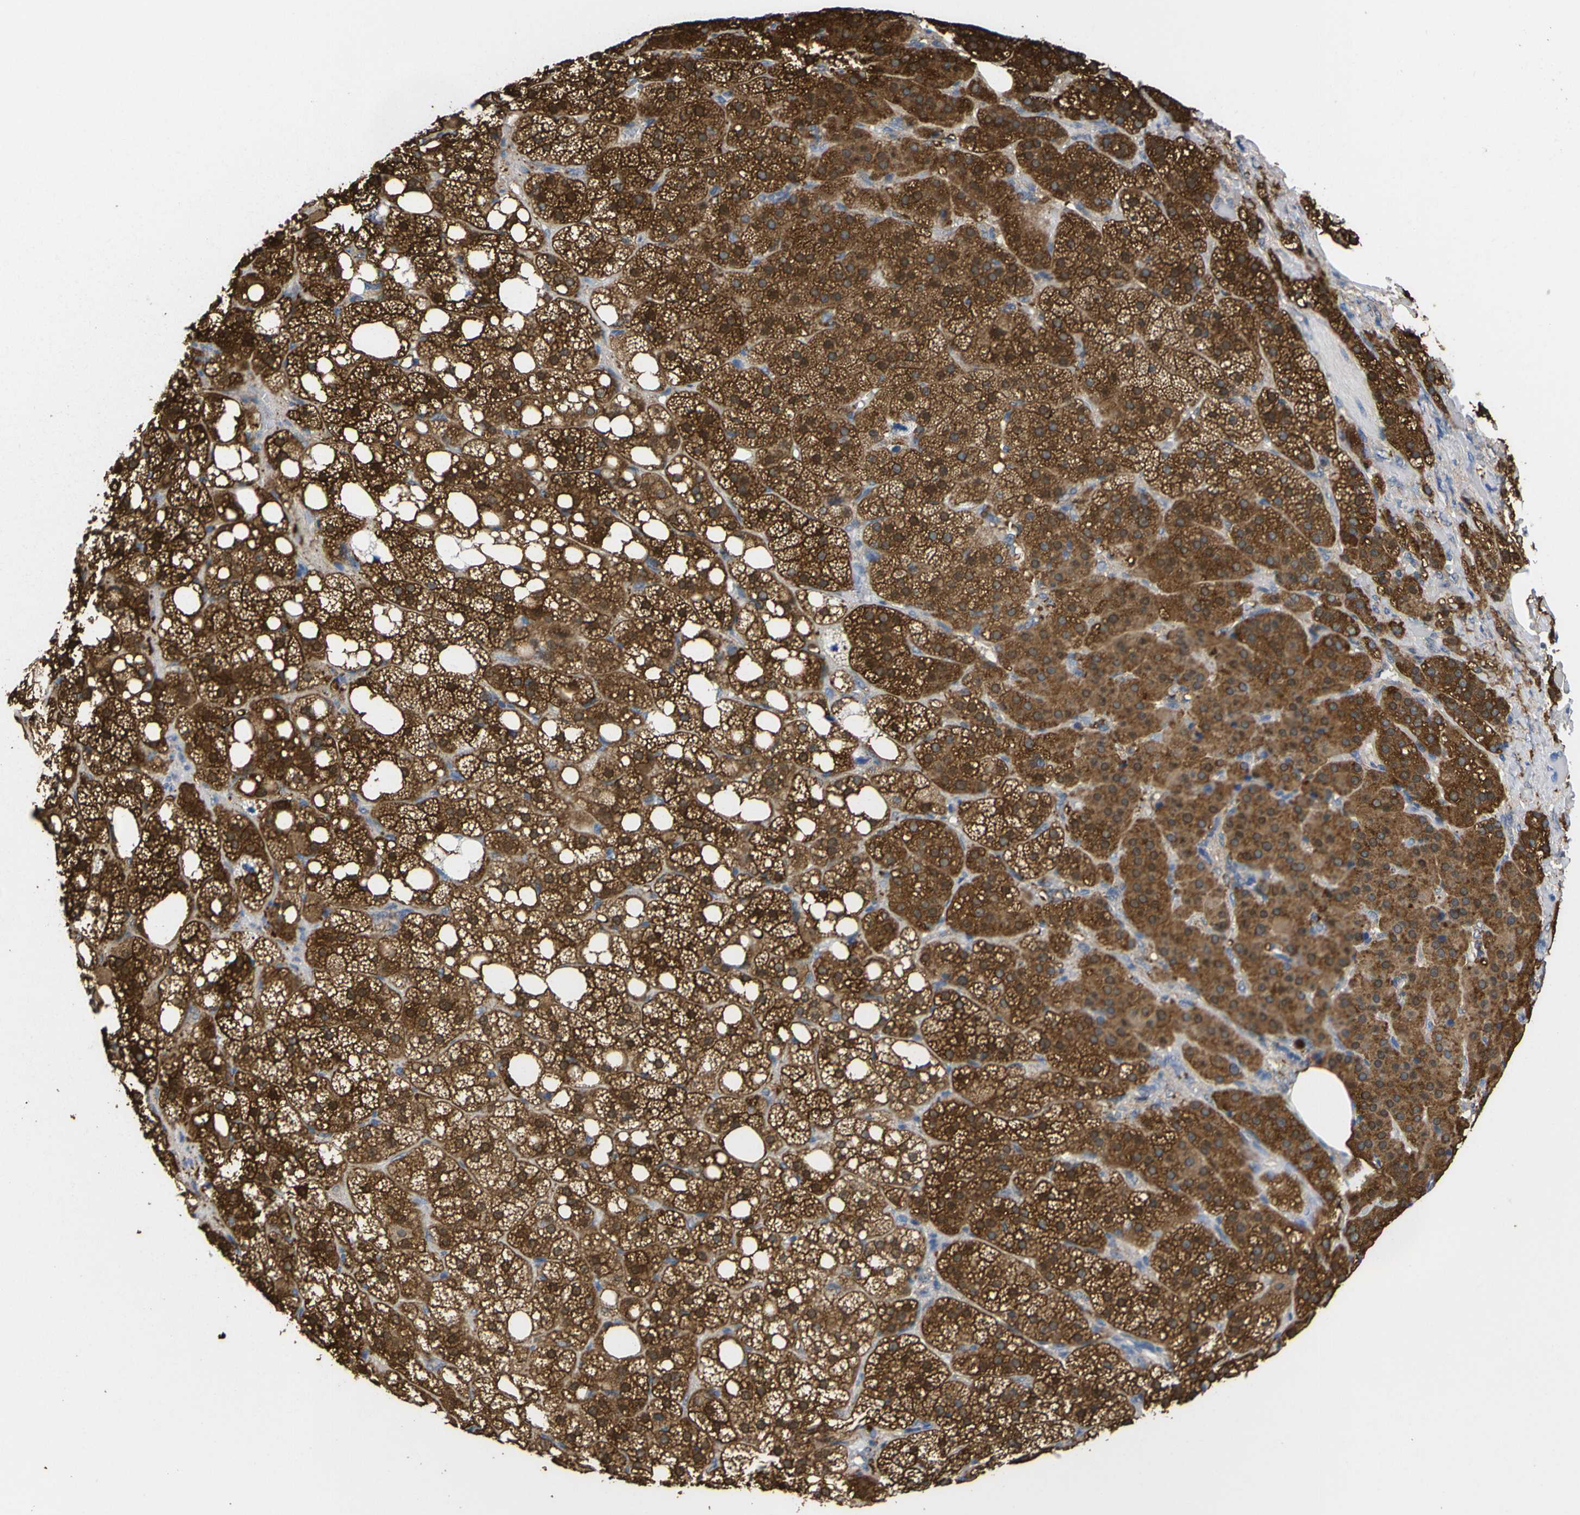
{"staining": {"intensity": "strong", "quantity": ">75%", "location": "cytoplasmic/membranous"}, "tissue": "adrenal gland", "cell_type": "Glandular cells", "image_type": "normal", "snomed": [{"axis": "morphology", "description": "Normal tissue, NOS"}, {"axis": "topography", "description": "Adrenal gland"}], "caption": "Adrenal gland stained with a brown dye displays strong cytoplasmic/membranous positive positivity in about >75% of glandular cells.", "gene": "PEBP1", "patient": {"sex": "female", "age": 59}}